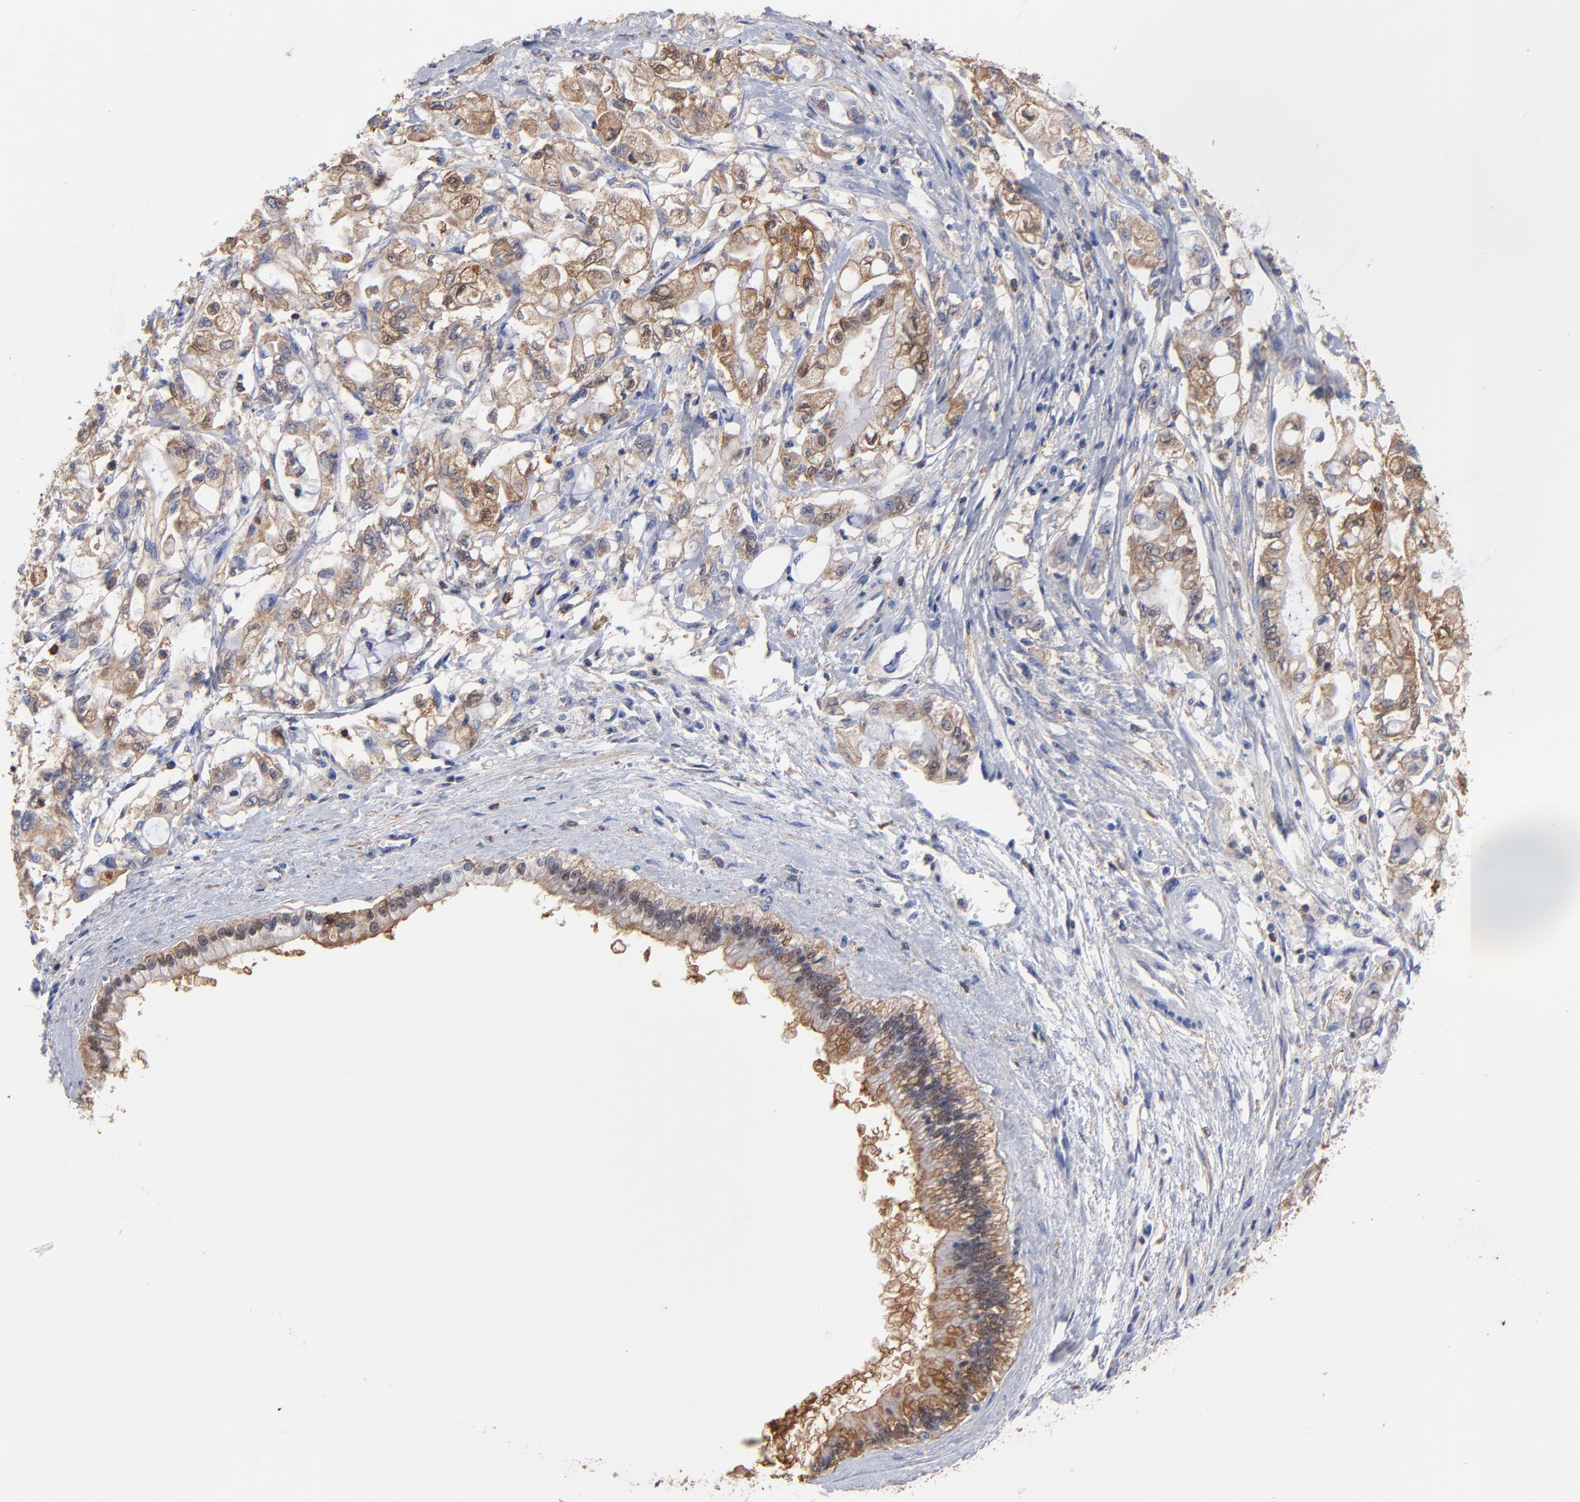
{"staining": {"intensity": "moderate", "quantity": "25%-75%", "location": "cytoplasmic/membranous"}, "tissue": "pancreatic cancer", "cell_type": "Tumor cells", "image_type": "cancer", "snomed": [{"axis": "morphology", "description": "Adenocarcinoma, NOS"}, {"axis": "topography", "description": "Pancreas"}], "caption": "A high-resolution micrograph shows immunohistochemistry staining of adenocarcinoma (pancreatic), which exhibits moderate cytoplasmic/membranous expression in approximately 25%-75% of tumor cells.", "gene": "ASL", "patient": {"sex": "male", "age": 79}}